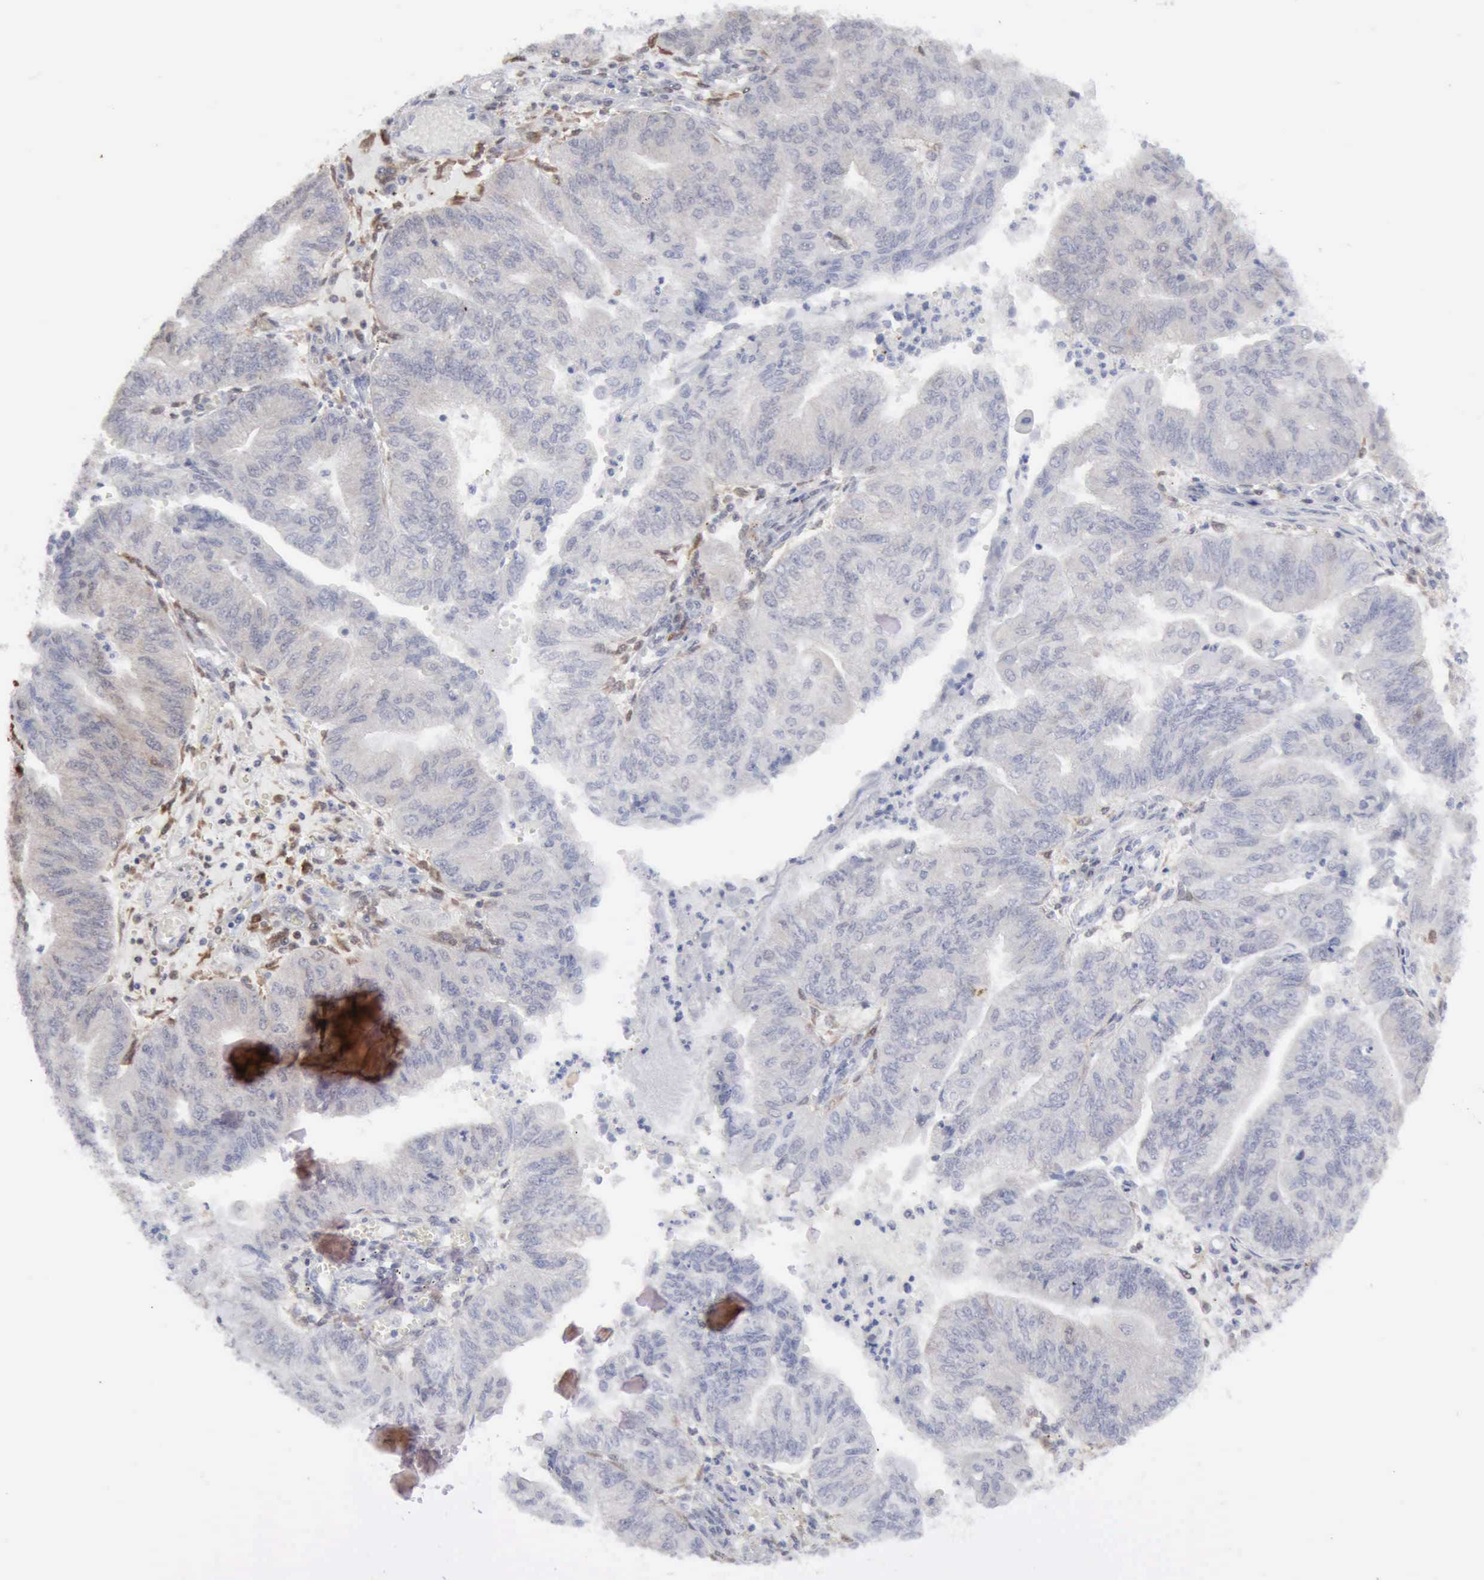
{"staining": {"intensity": "negative", "quantity": "none", "location": "none"}, "tissue": "endometrial cancer", "cell_type": "Tumor cells", "image_type": "cancer", "snomed": [{"axis": "morphology", "description": "Adenocarcinoma, NOS"}, {"axis": "topography", "description": "Endometrium"}], "caption": "Immunohistochemistry photomicrograph of neoplastic tissue: endometrial cancer stained with DAB (3,3'-diaminobenzidine) displays no significant protein staining in tumor cells.", "gene": "STAT1", "patient": {"sex": "female", "age": 59}}